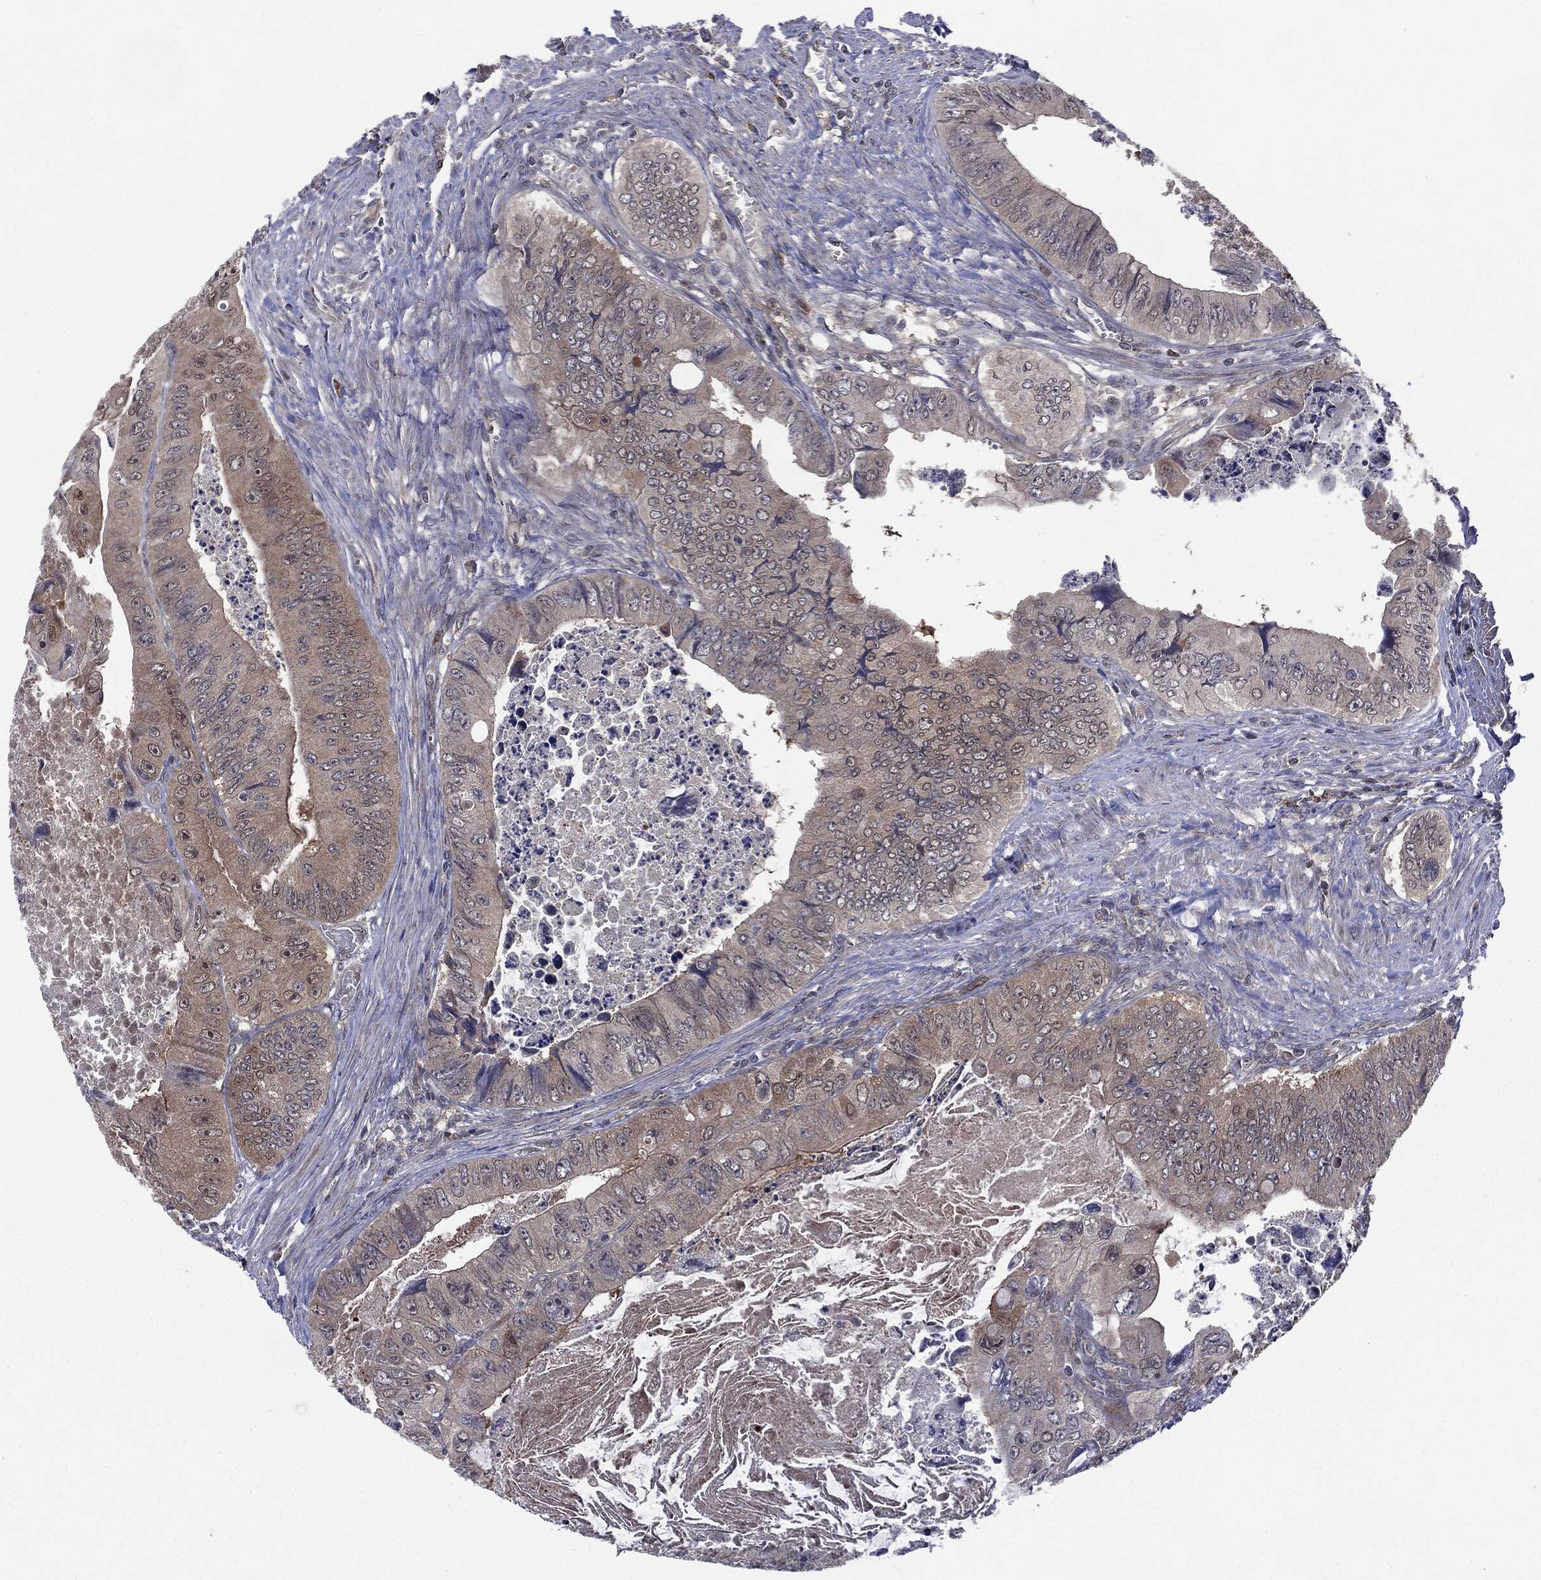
{"staining": {"intensity": "negative", "quantity": "none", "location": "none"}, "tissue": "colorectal cancer", "cell_type": "Tumor cells", "image_type": "cancer", "snomed": [{"axis": "morphology", "description": "Adenocarcinoma, NOS"}, {"axis": "topography", "description": "Colon"}], "caption": "This is a micrograph of immunohistochemistry (IHC) staining of colorectal adenocarcinoma, which shows no expression in tumor cells.", "gene": "PTPA", "patient": {"sex": "female", "age": 84}}